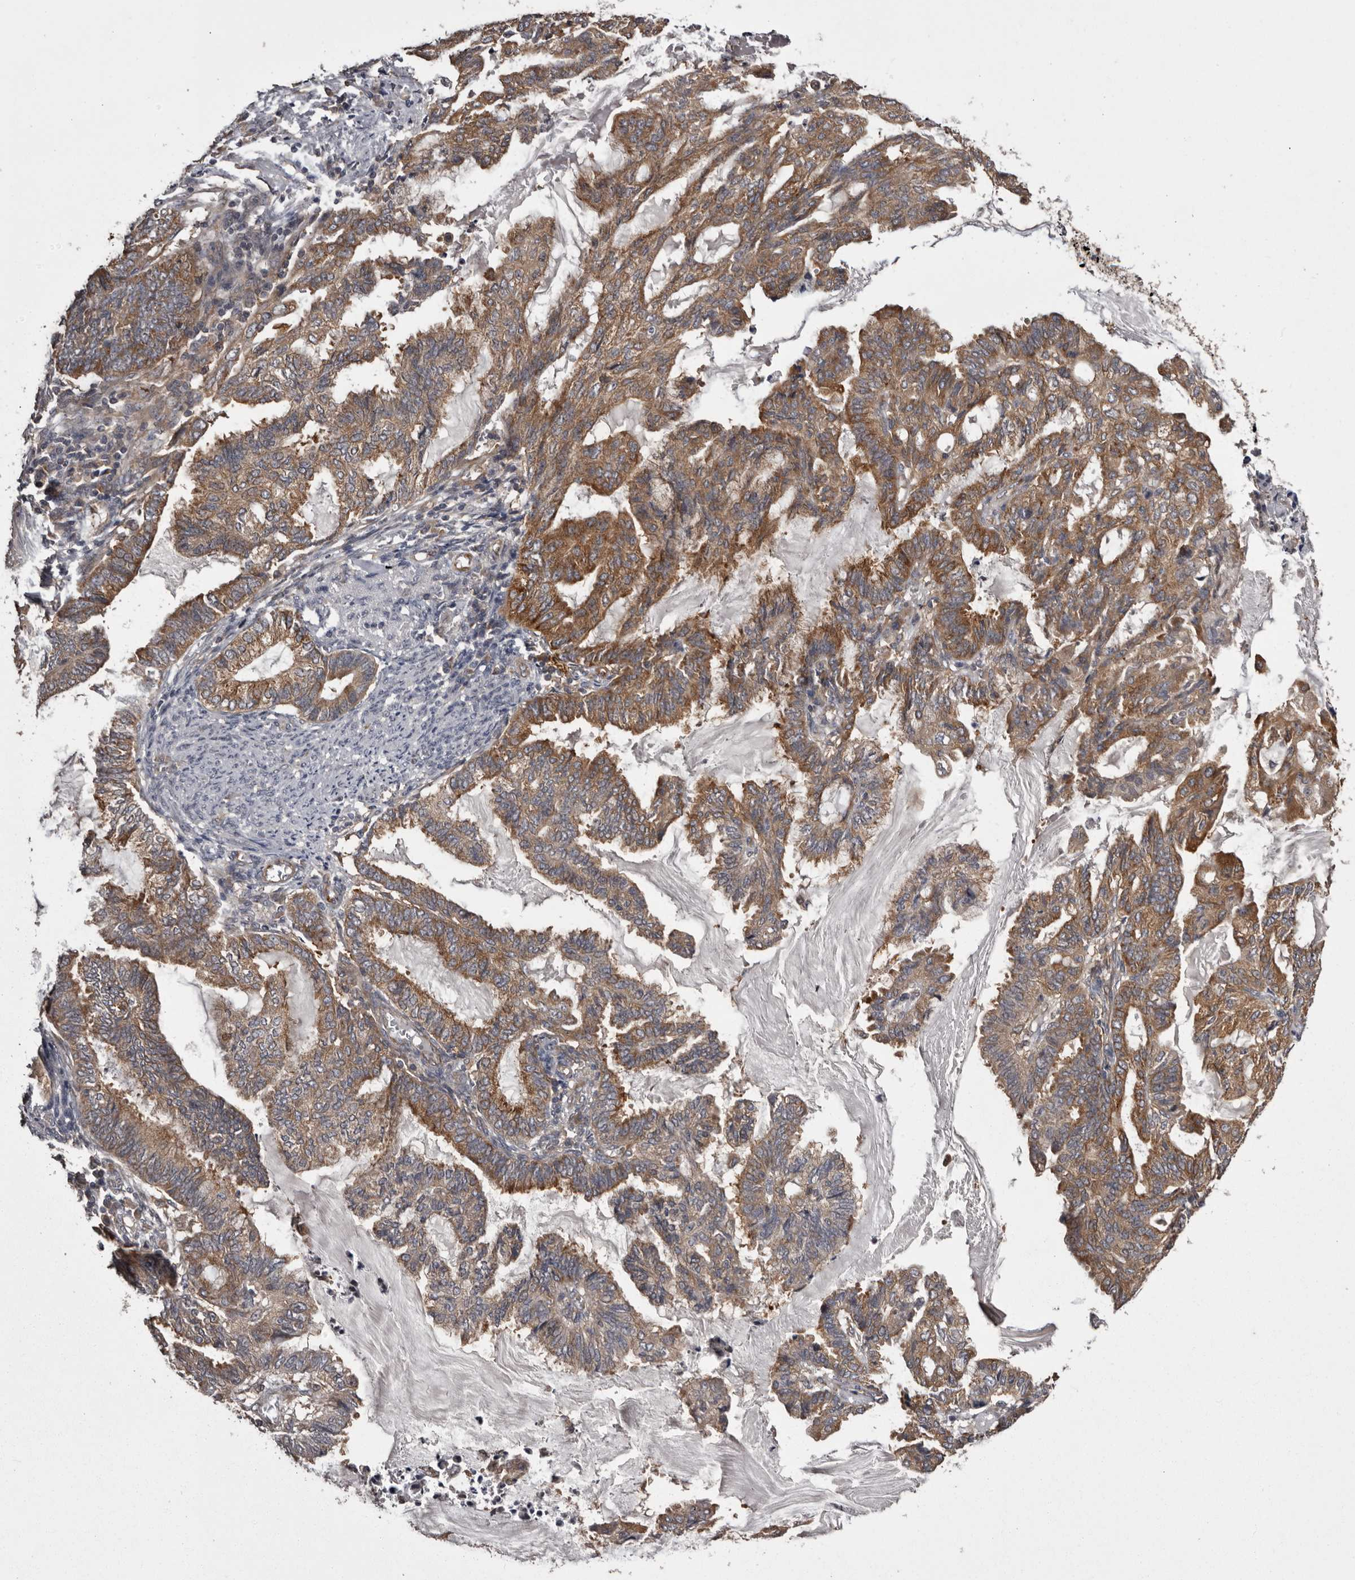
{"staining": {"intensity": "moderate", "quantity": ">75%", "location": "cytoplasmic/membranous"}, "tissue": "endometrial cancer", "cell_type": "Tumor cells", "image_type": "cancer", "snomed": [{"axis": "morphology", "description": "Adenocarcinoma, NOS"}, {"axis": "topography", "description": "Endometrium"}], "caption": "An IHC histopathology image of tumor tissue is shown. Protein staining in brown labels moderate cytoplasmic/membranous positivity in endometrial cancer (adenocarcinoma) within tumor cells.", "gene": "DARS1", "patient": {"sex": "female", "age": 86}}